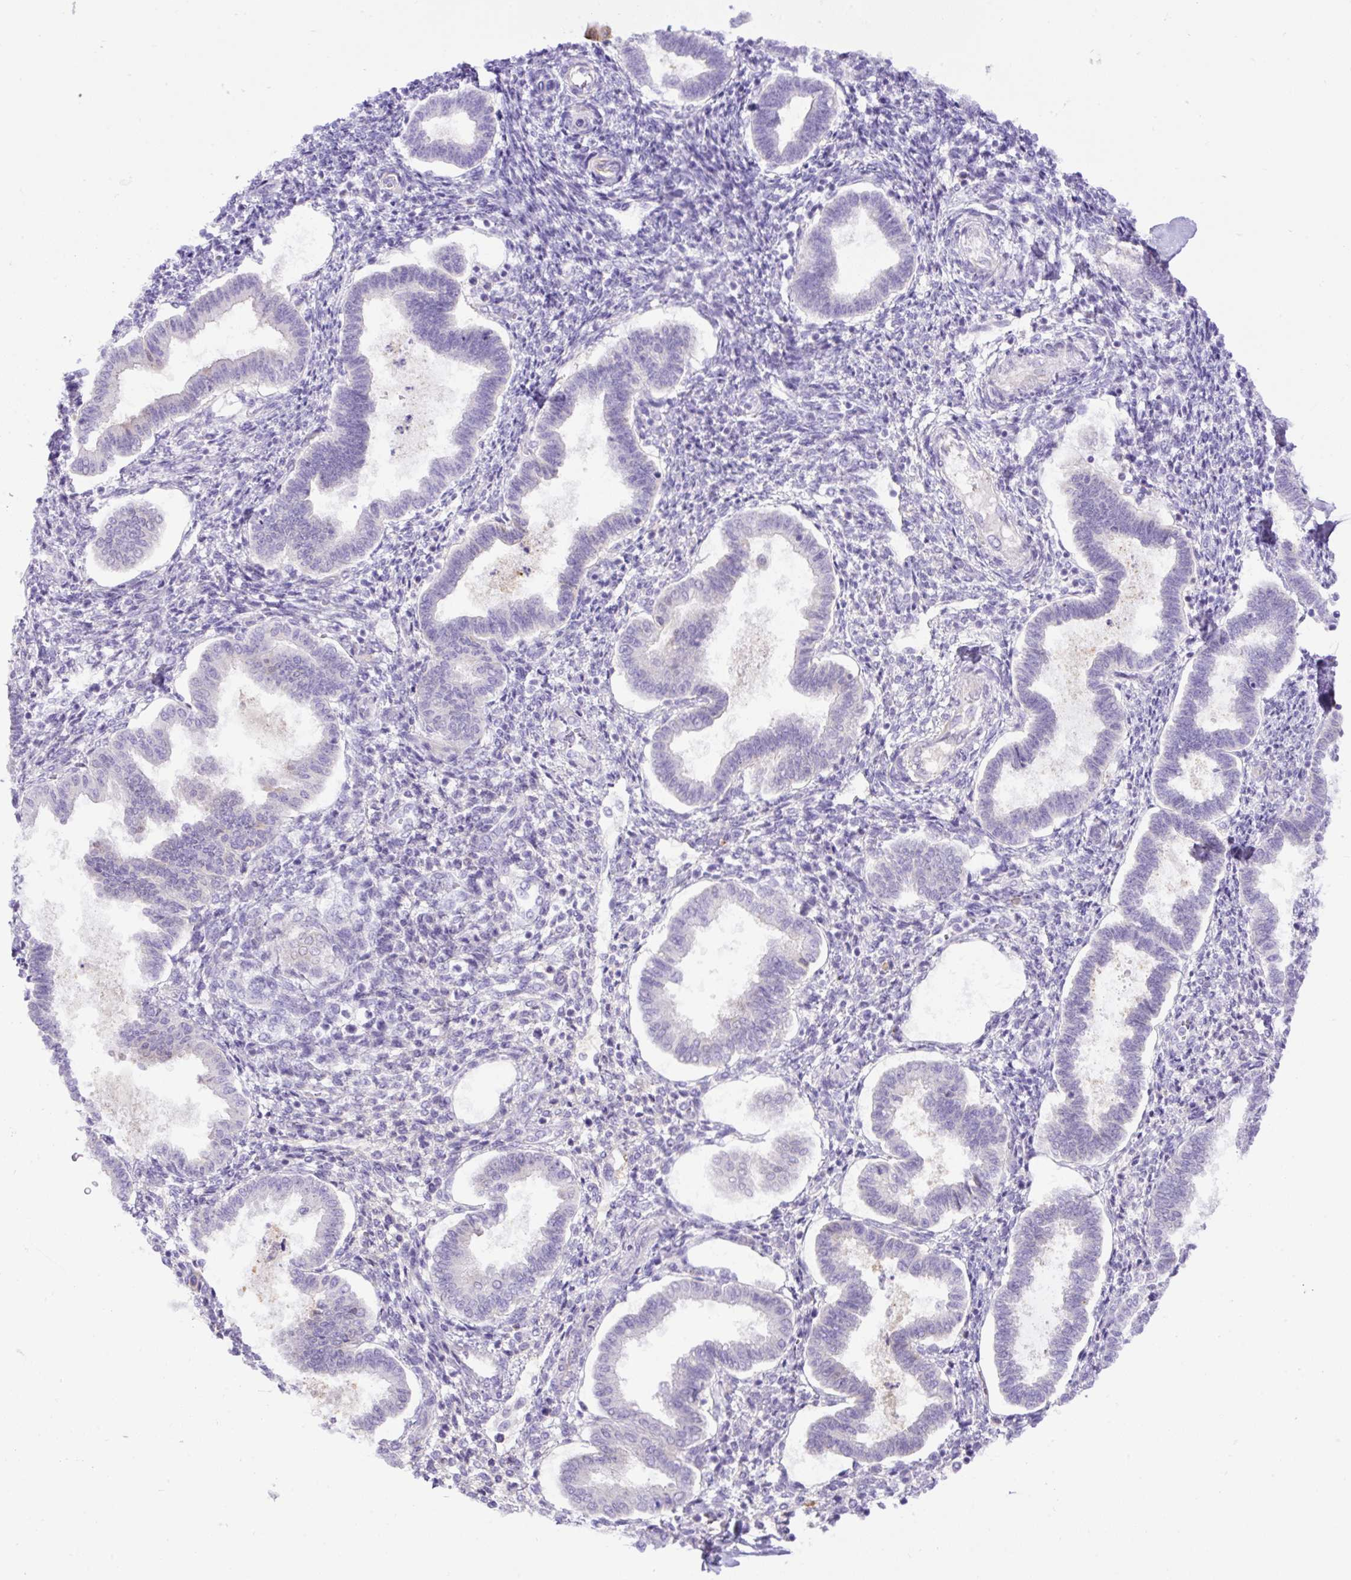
{"staining": {"intensity": "negative", "quantity": "none", "location": "none"}, "tissue": "endometrium", "cell_type": "Cells in endometrial stroma", "image_type": "normal", "snomed": [{"axis": "morphology", "description": "Normal tissue, NOS"}, {"axis": "topography", "description": "Endometrium"}], "caption": "DAB immunohistochemical staining of normal human endometrium exhibits no significant staining in cells in endometrial stroma.", "gene": "SPTBN5", "patient": {"sex": "female", "age": 24}}